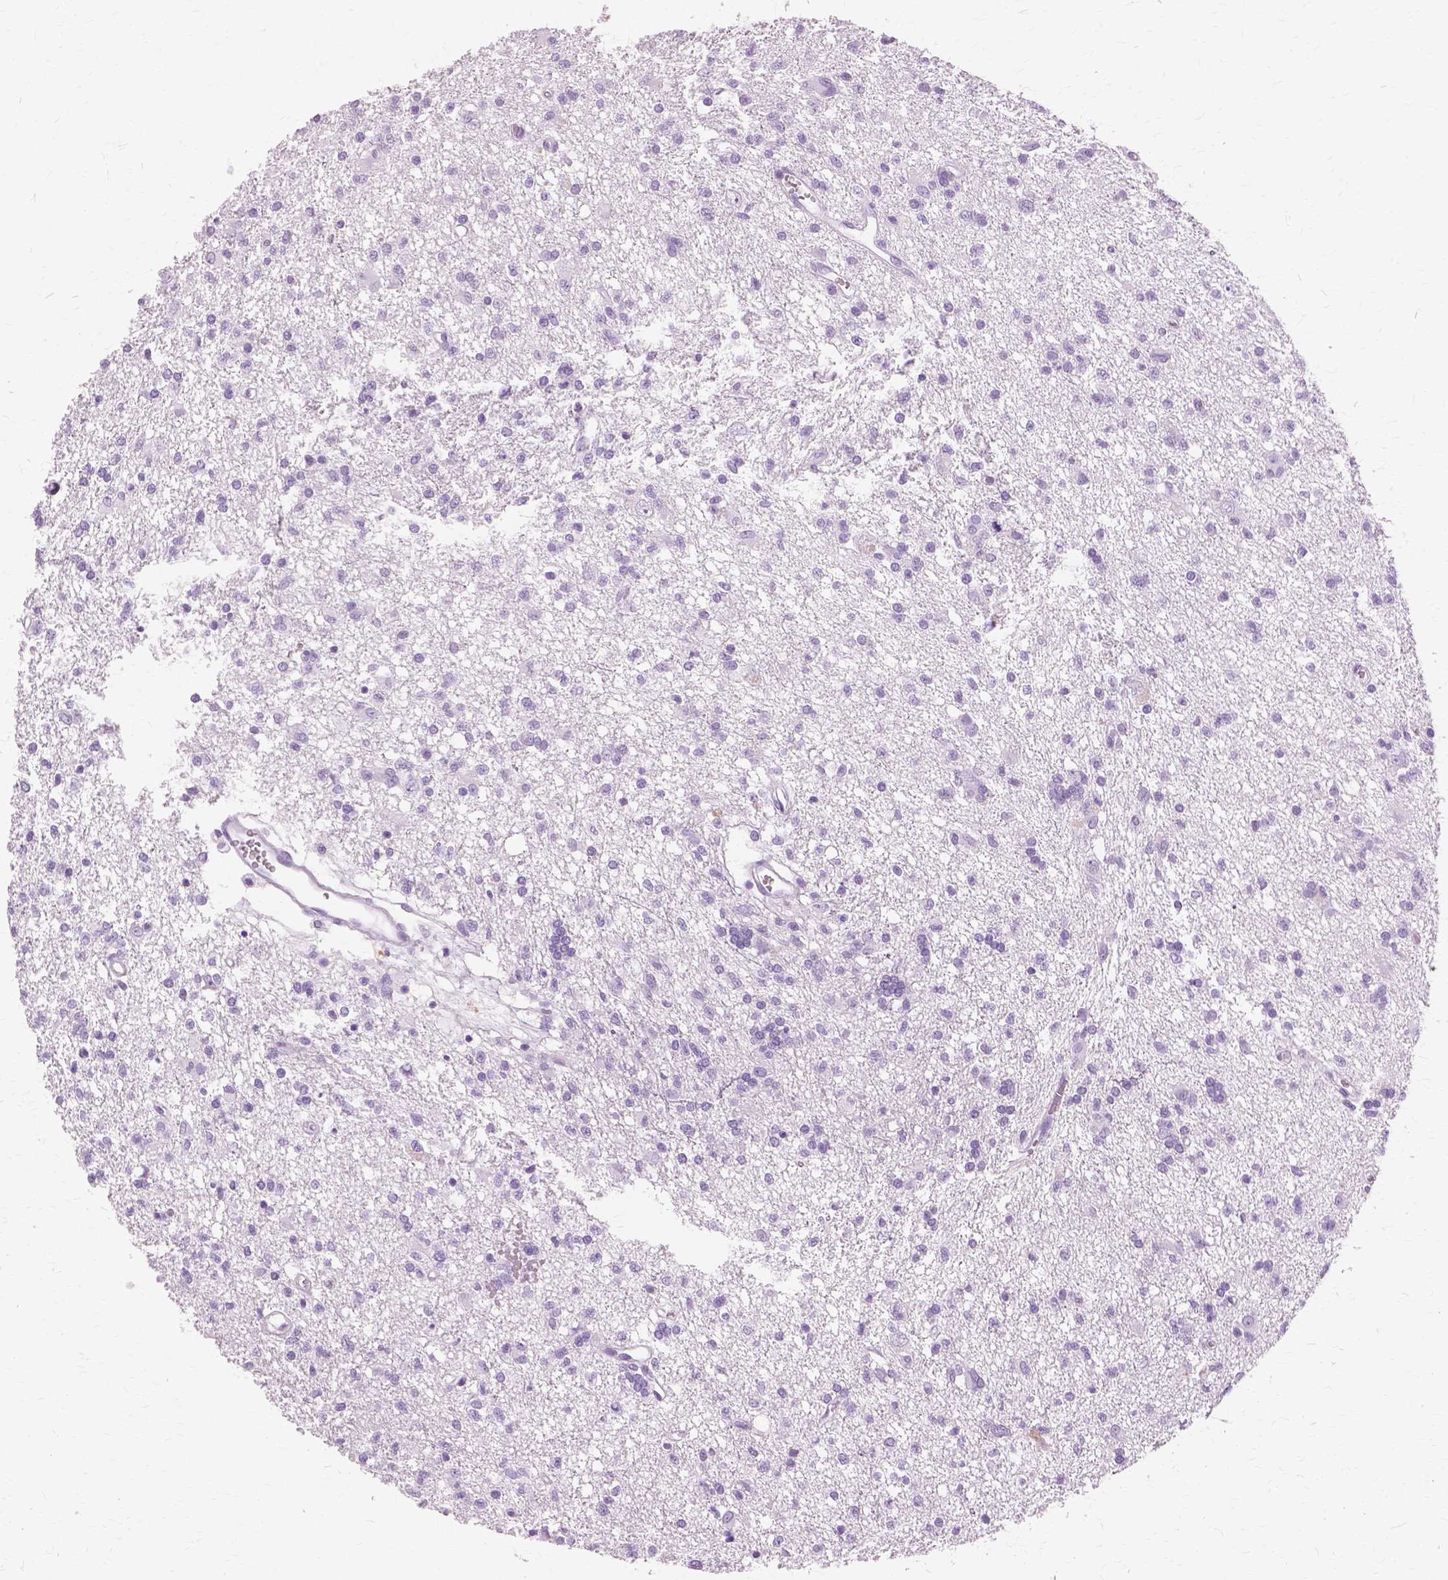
{"staining": {"intensity": "negative", "quantity": "none", "location": "none"}, "tissue": "glioma", "cell_type": "Tumor cells", "image_type": "cancer", "snomed": [{"axis": "morphology", "description": "Glioma, malignant, Low grade"}, {"axis": "topography", "description": "Brain"}], "caption": "The image displays no significant positivity in tumor cells of glioma.", "gene": "SFTPD", "patient": {"sex": "male", "age": 64}}